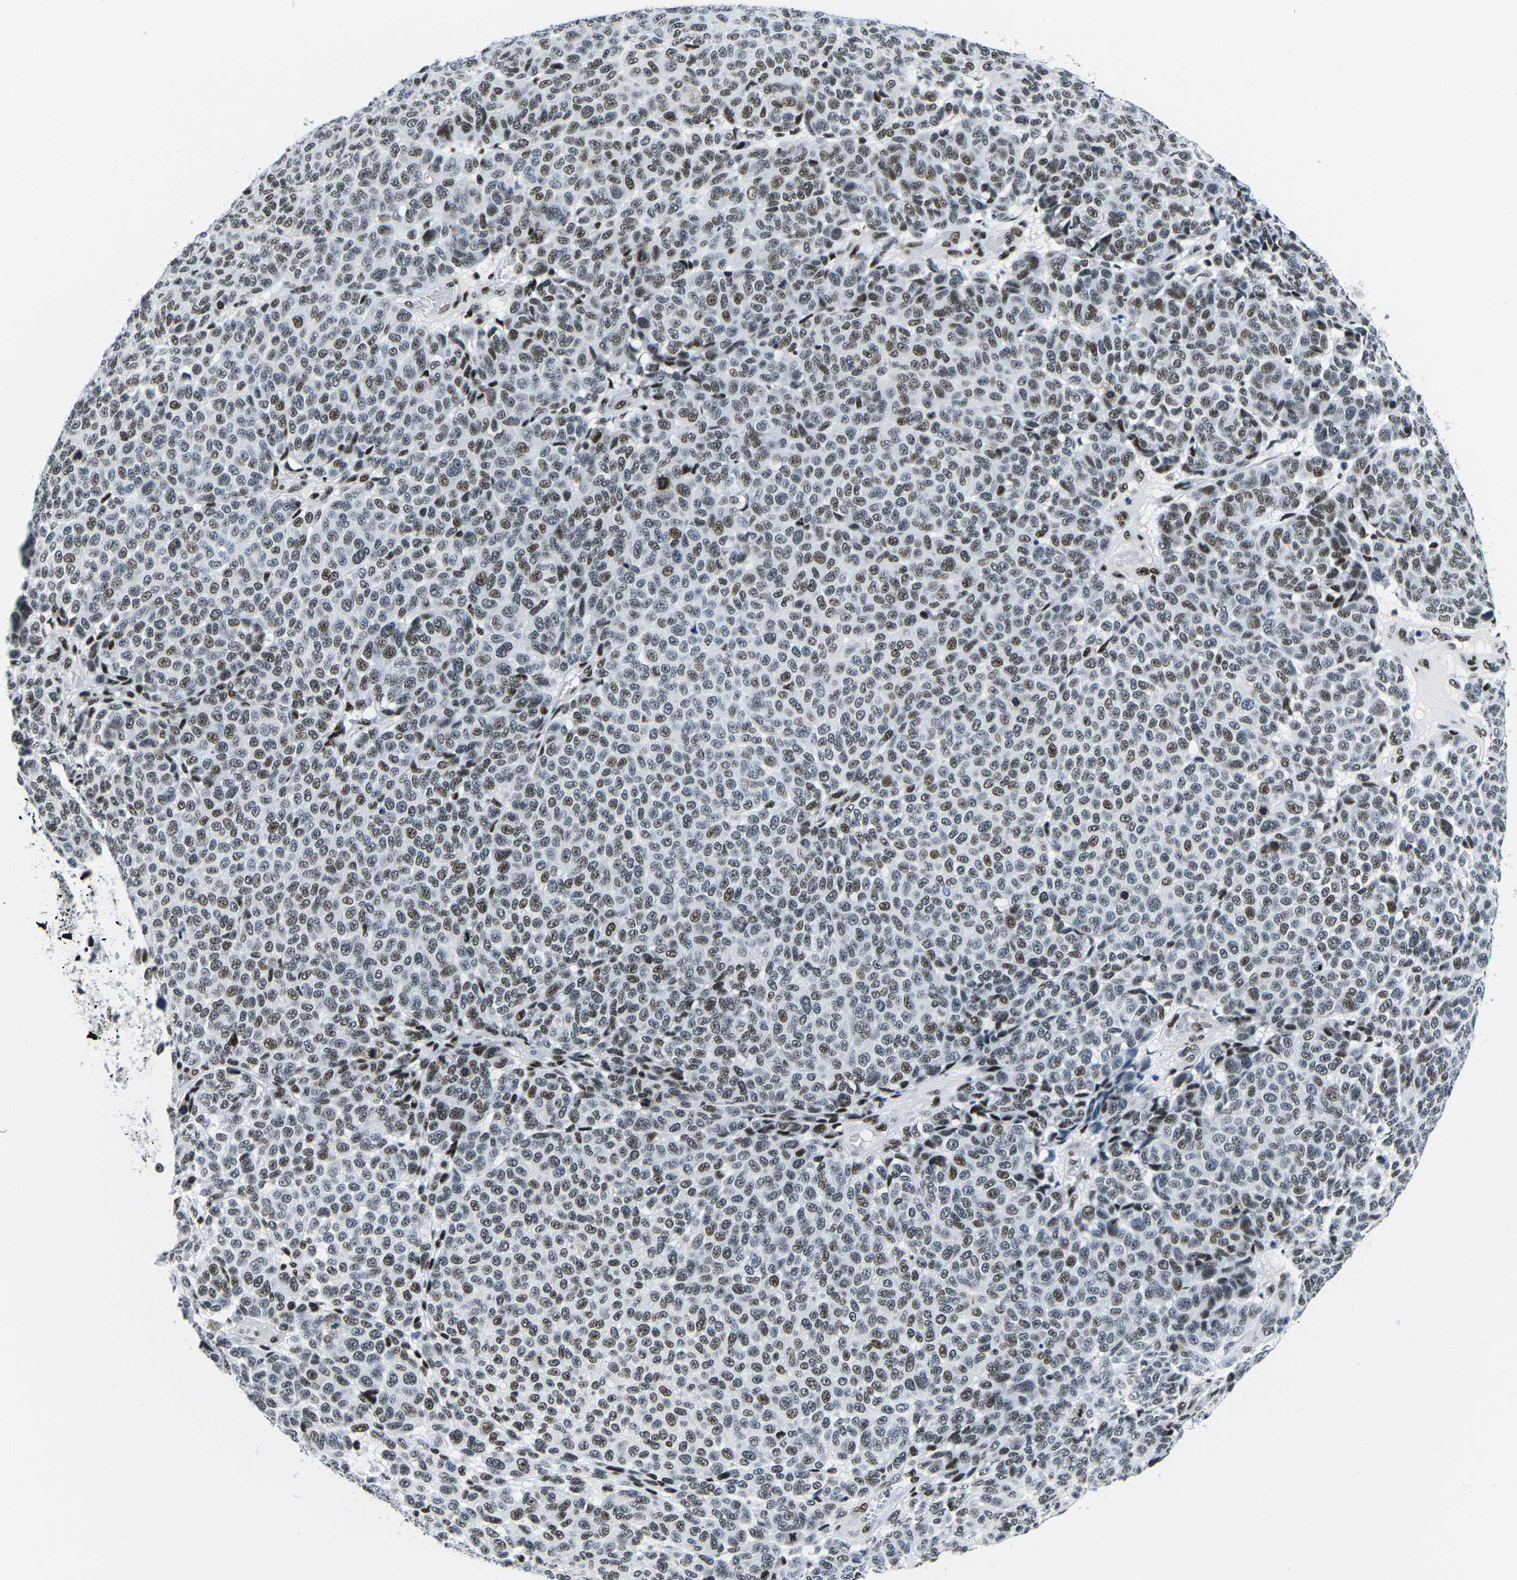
{"staining": {"intensity": "moderate", "quantity": ">75%", "location": "nuclear"}, "tissue": "melanoma", "cell_type": "Tumor cells", "image_type": "cancer", "snomed": [{"axis": "morphology", "description": "Malignant melanoma, NOS"}, {"axis": "topography", "description": "Skin"}], "caption": "The image shows immunohistochemical staining of melanoma. There is moderate nuclear staining is appreciated in approximately >75% of tumor cells.", "gene": "ATF1", "patient": {"sex": "male", "age": 59}}